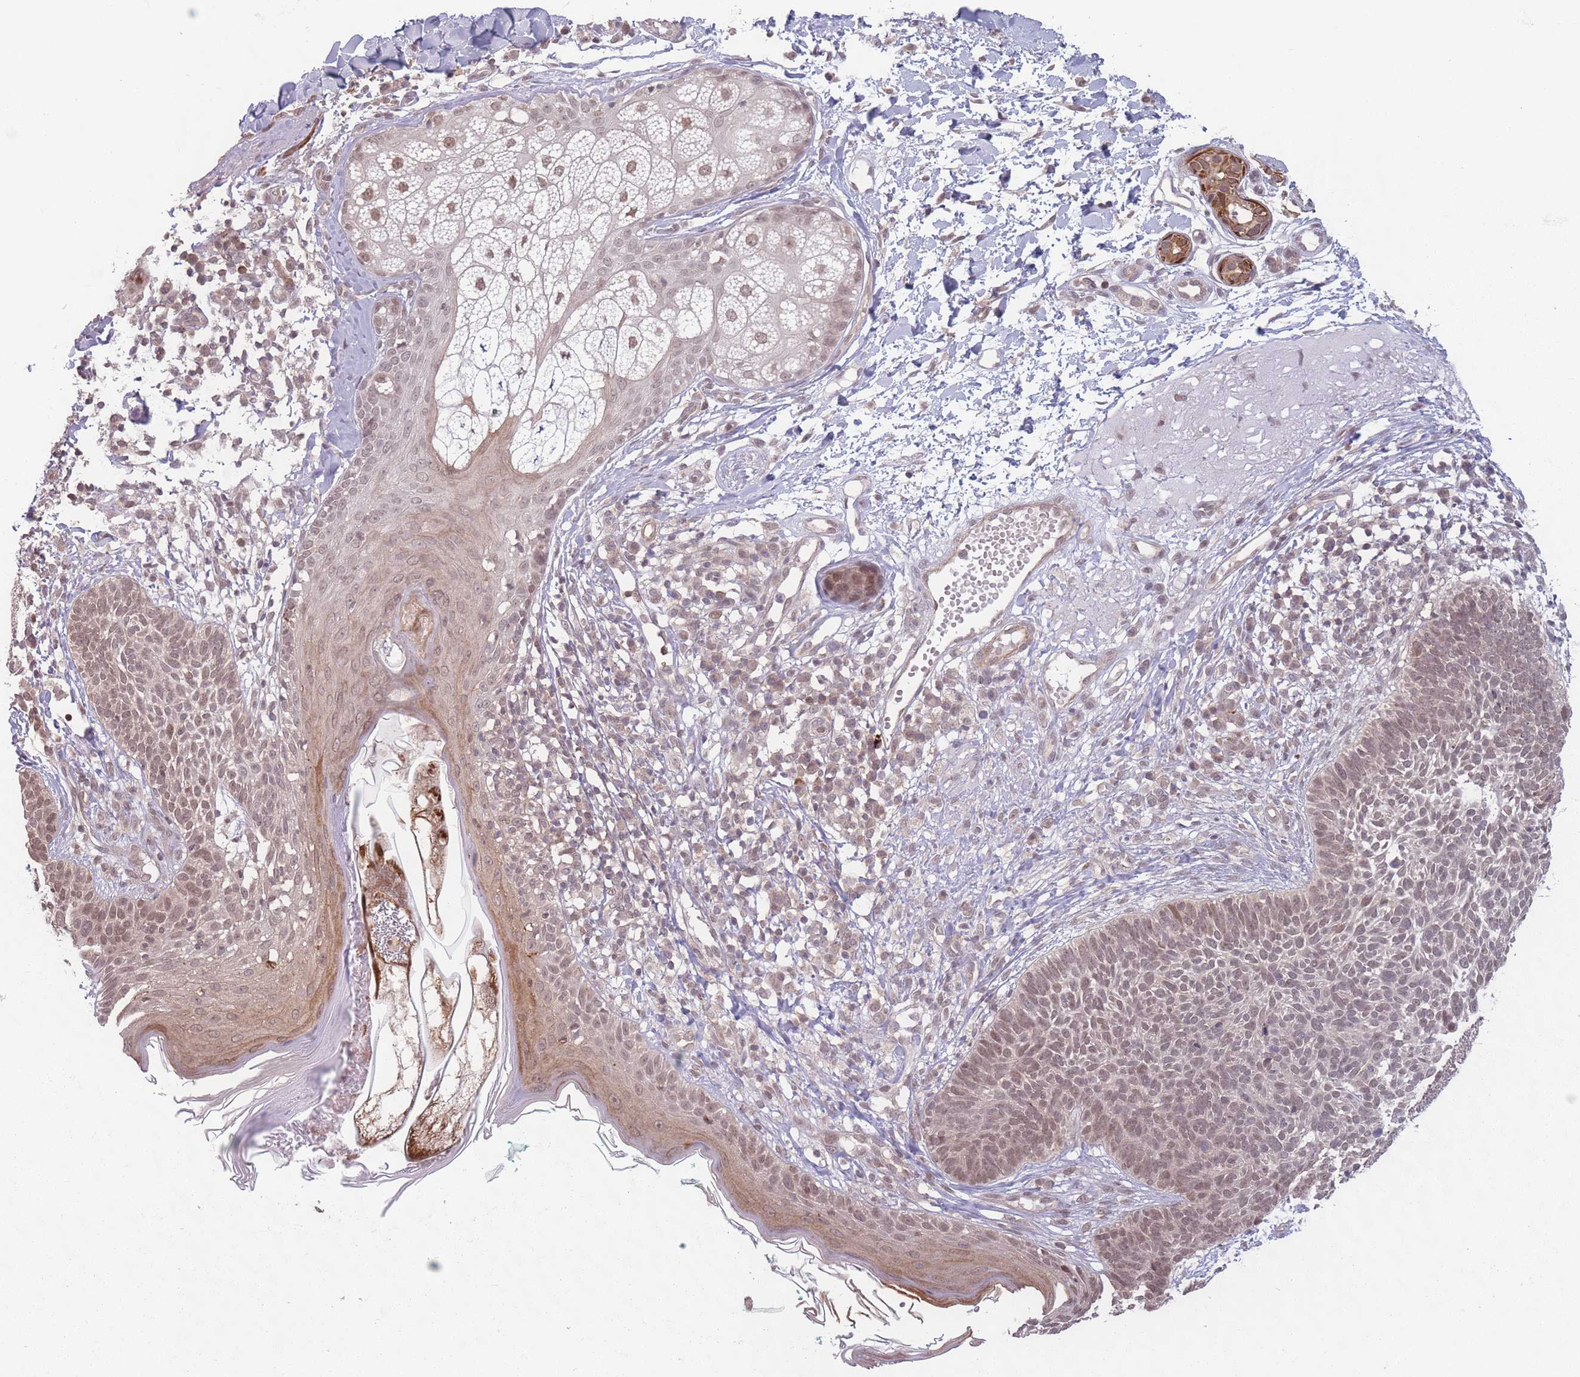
{"staining": {"intensity": "weak", "quantity": "25%-75%", "location": "nuclear"}, "tissue": "skin cancer", "cell_type": "Tumor cells", "image_type": "cancer", "snomed": [{"axis": "morphology", "description": "Basal cell carcinoma"}, {"axis": "topography", "description": "Skin"}], "caption": "Skin cancer (basal cell carcinoma) was stained to show a protein in brown. There is low levels of weak nuclear staining in approximately 25%-75% of tumor cells. (Brightfield microscopy of DAB IHC at high magnification).", "gene": "CCDC154", "patient": {"sex": "male", "age": 72}}